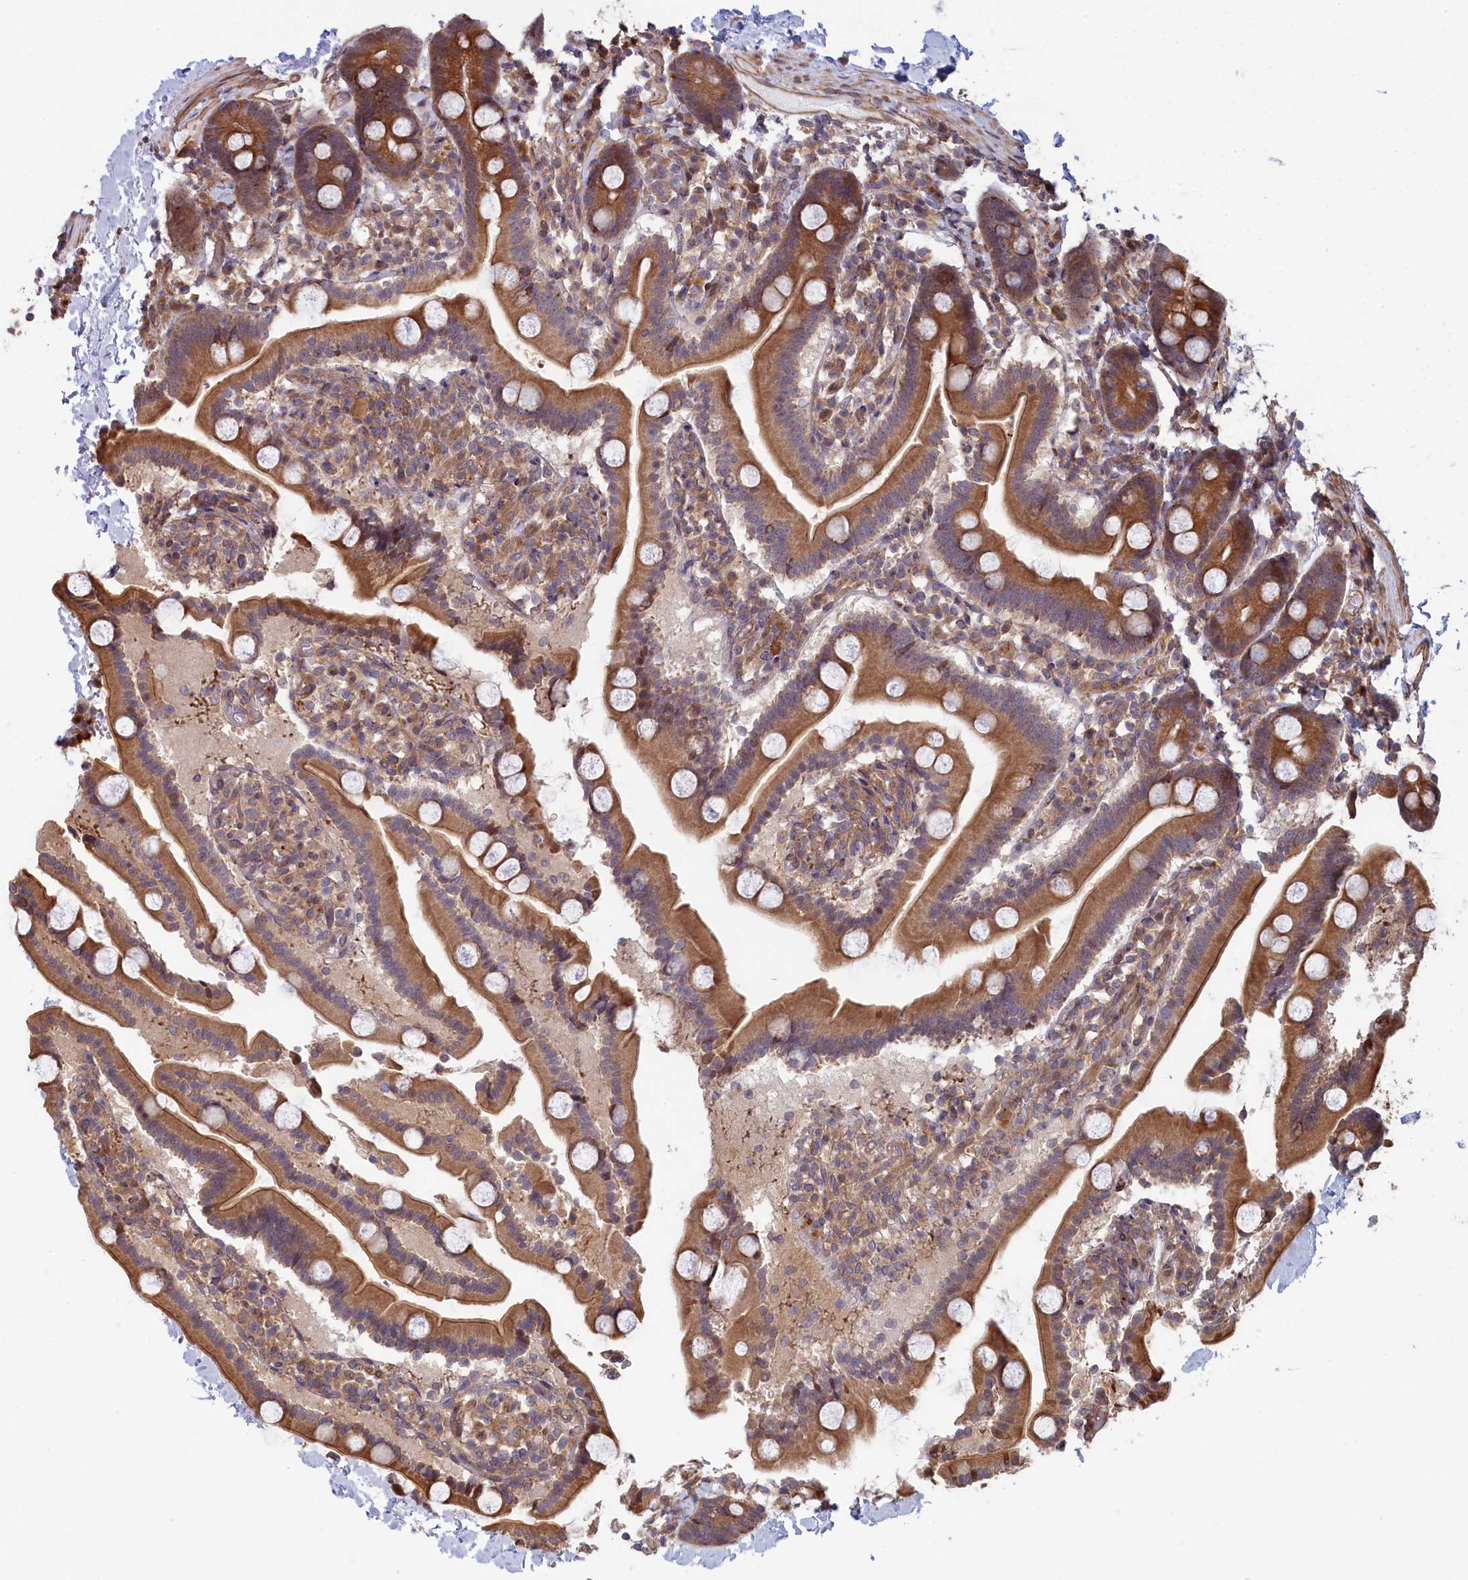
{"staining": {"intensity": "moderate", "quantity": ">75%", "location": "cytoplasmic/membranous"}, "tissue": "duodenum", "cell_type": "Glandular cells", "image_type": "normal", "snomed": [{"axis": "morphology", "description": "Normal tissue, NOS"}, {"axis": "topography", "description": "Duodenum"}], "caption": "Immunohistochemistry (IHC) photomicrograph of normal duodenum stained for a protein (brown), which exhibits medium levels of moderate cytoplasmic/membranous staining in about >75% of glandular cells.", "gene": "RILPL1", "patient": {"sex": "male", "age": 55}}